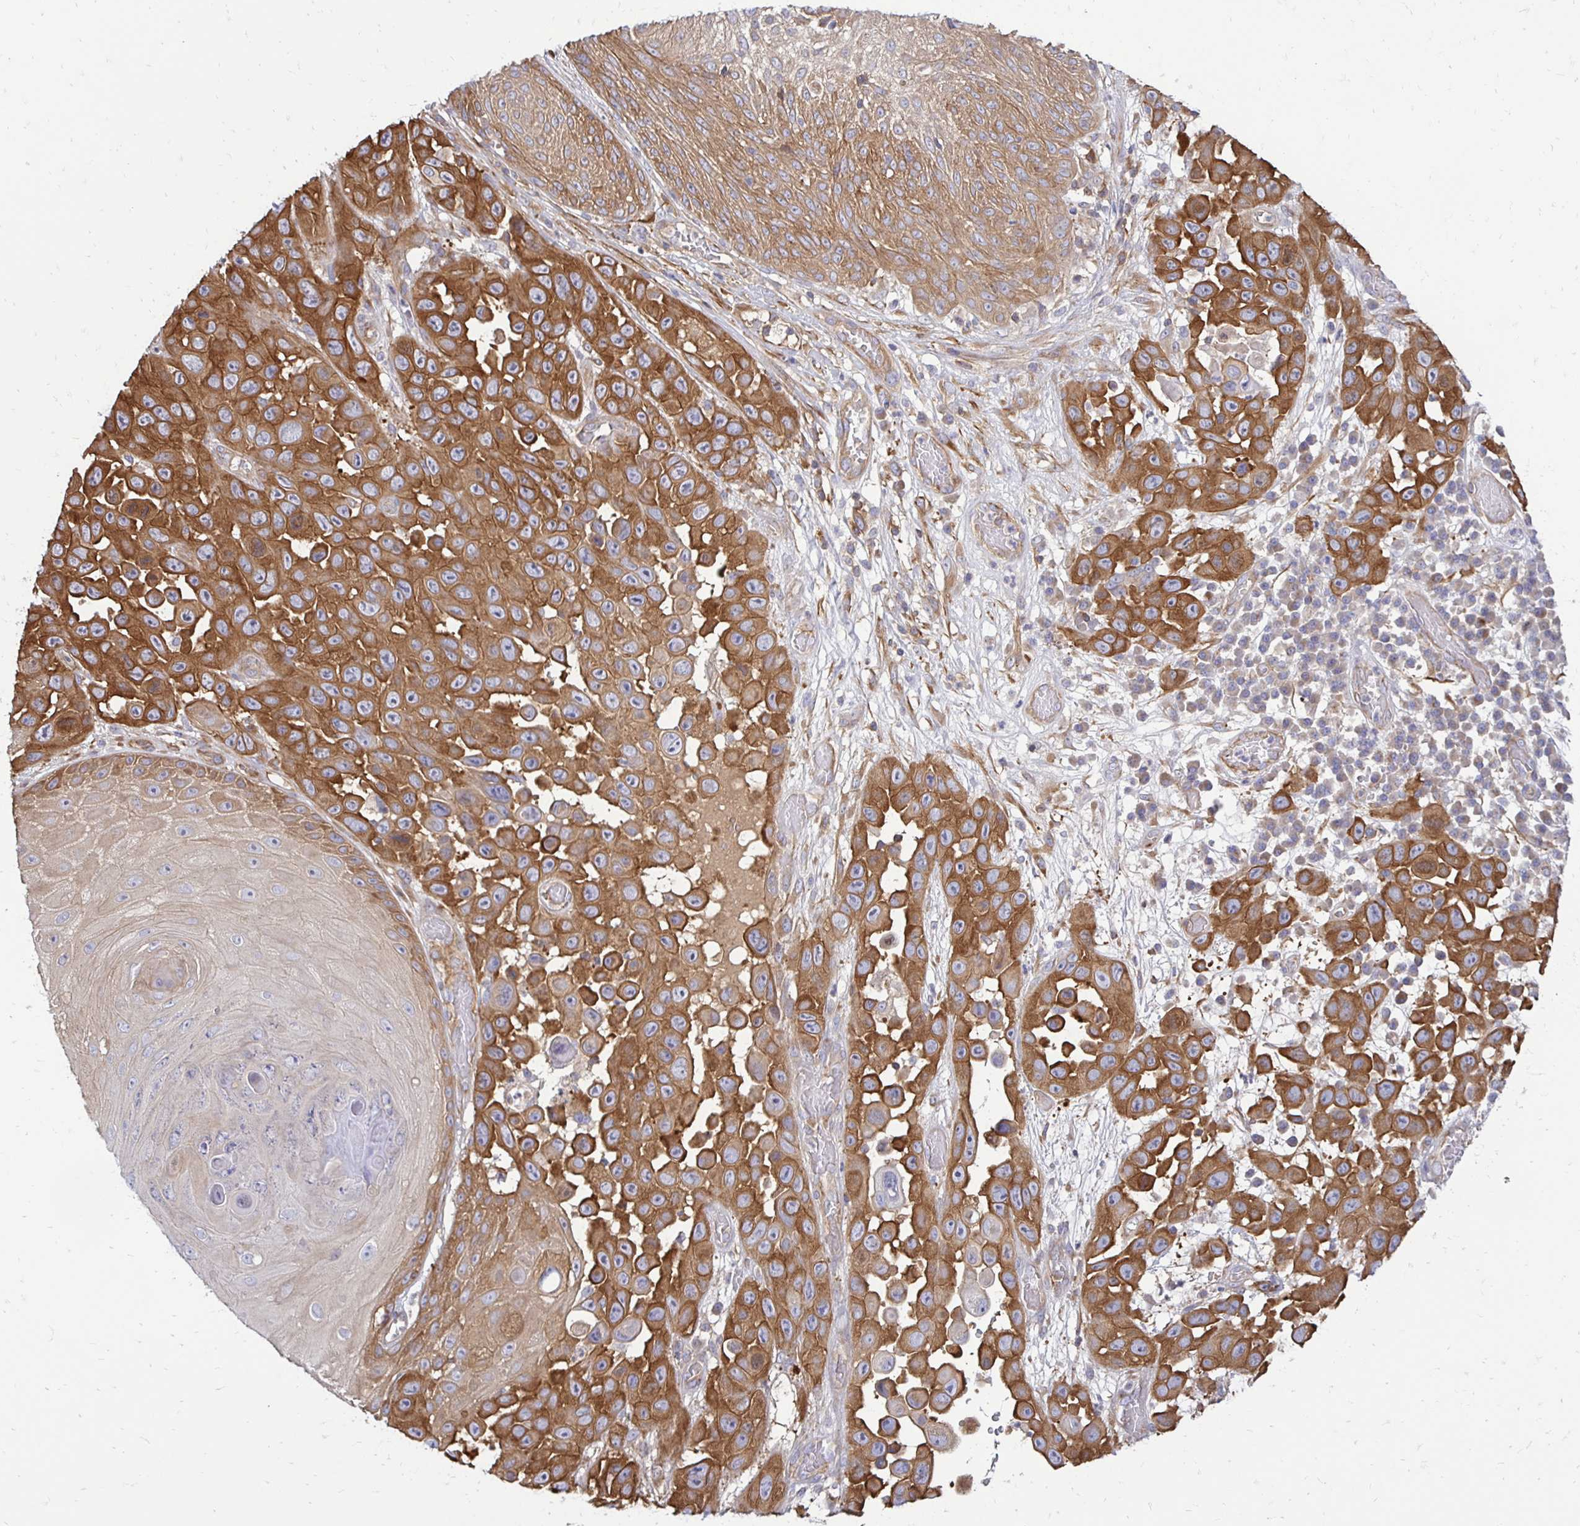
{"staining": {"intensity": "strong", "quantity": ">75%", "location": "cytoplasmic/membranous"}, "tissue": "skin cancer", "cell_type": "Tumor cells", "image_type": "cancer", "snomed": [{"axis": "morphology", "description": "Squamous cell carcinoma, NOS"}, {"axis": "topography", "description": "Skin"}], "caption": "A photomicrograph showing strong cytoplasmic/membranous expression in approximately >75% of tumor cells in skin cancer (squamous cell carcinoma), as visualized by brown immunohistochemical staining.", "gene": "CTPS1", "patient": {"sex": "male", "age": 81}}